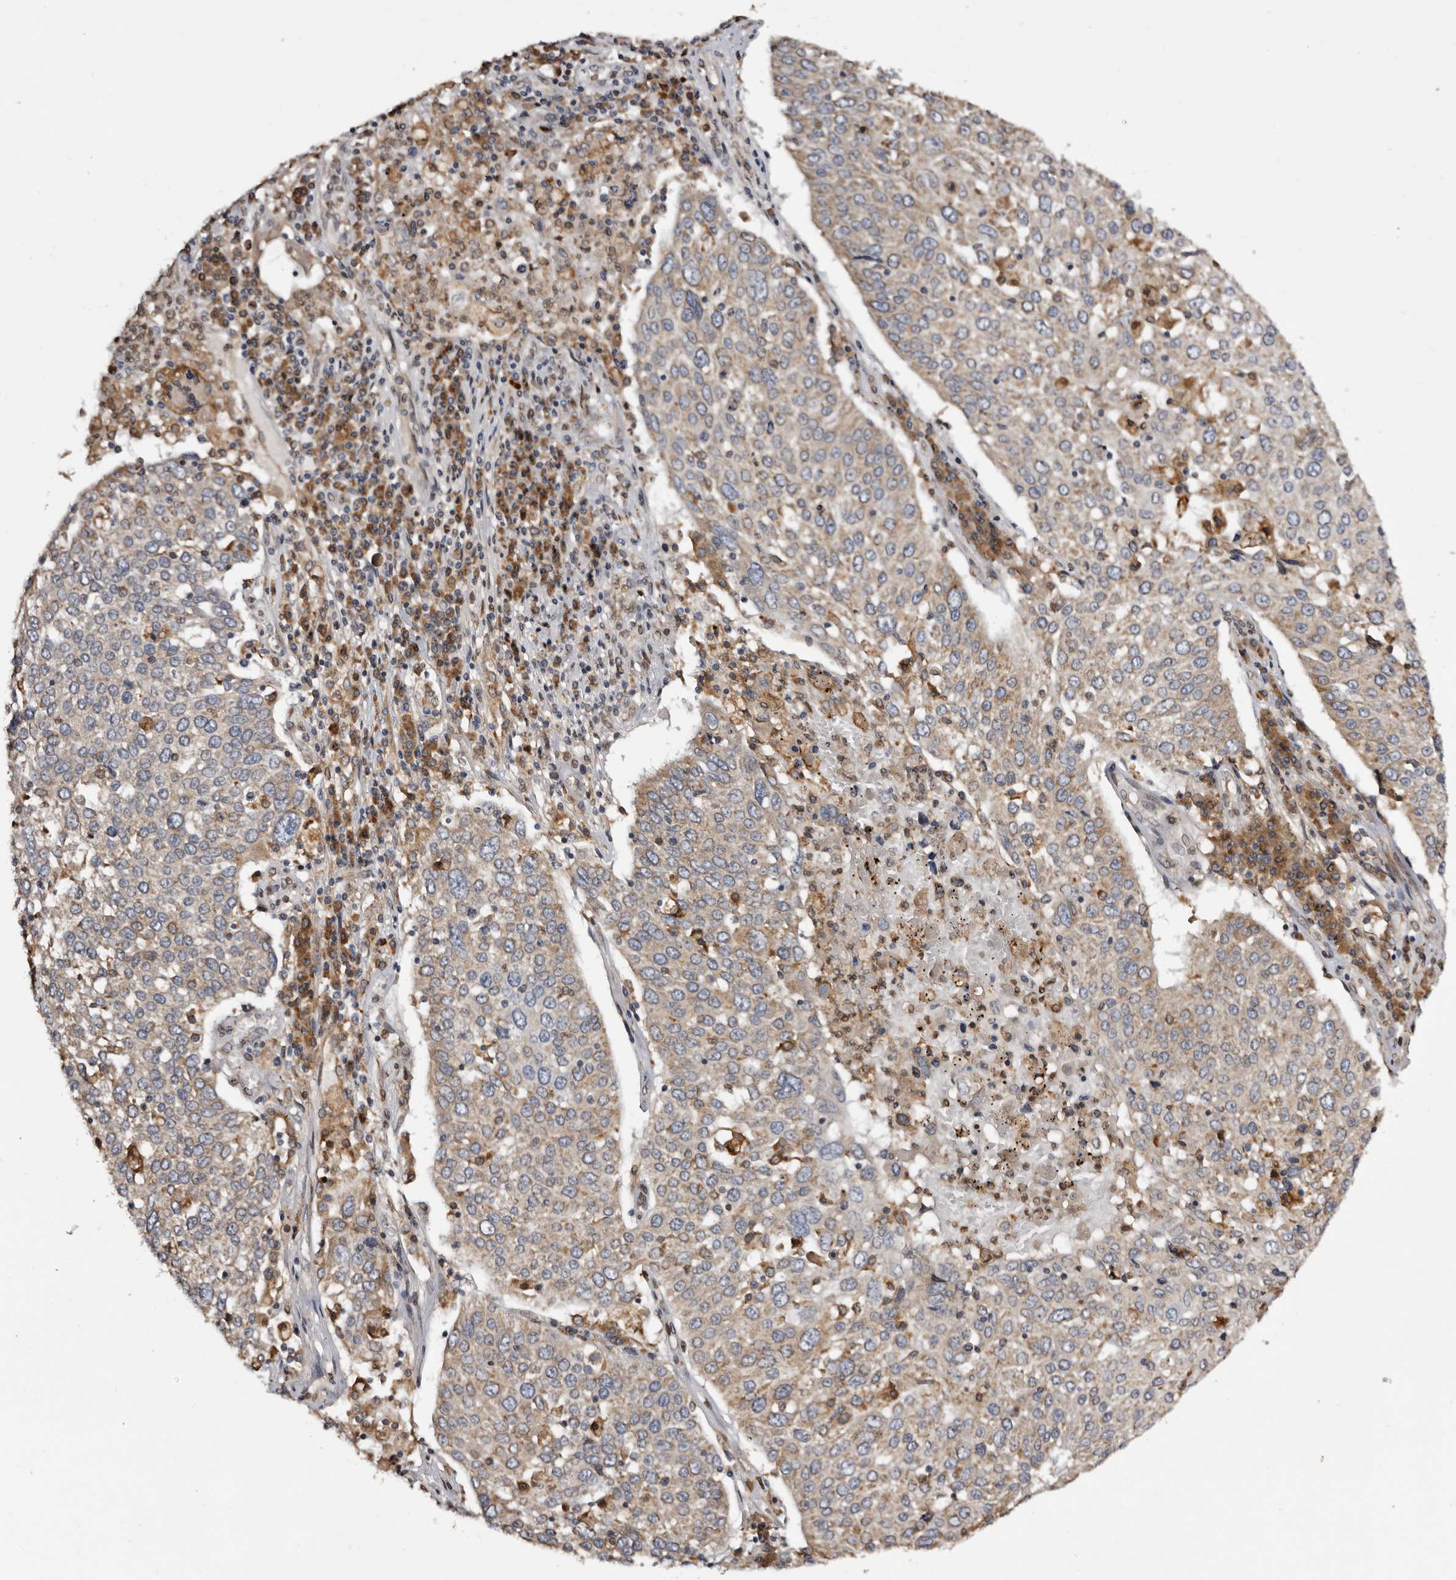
{"staining": {"intensity": "weak", "quantity": ">75%", "location": "cytoplasmic/membranous"}, "tissue": "lung cancer", "cell_type": "Tumor cells", "image_type": "cancer", "snomed": [{"axis": "morphology", "description": "Squamous cell carcinoma, NOS"}, {"axis": "topography", "description": "Lung"}], "caption": "Immunohistochemistry image of neoplastic tissue: human squamous cell carcinoma (lung) stained using immunohistochemistry (IHC) displays low levels of weak protein expression localized specifically in the cytoplasmic/membranous of tumor cells, appearing as a cytoplasmic/membranous brown color.", "gene": "INKA2", "patient": {"sex": "male", "age": 65}}